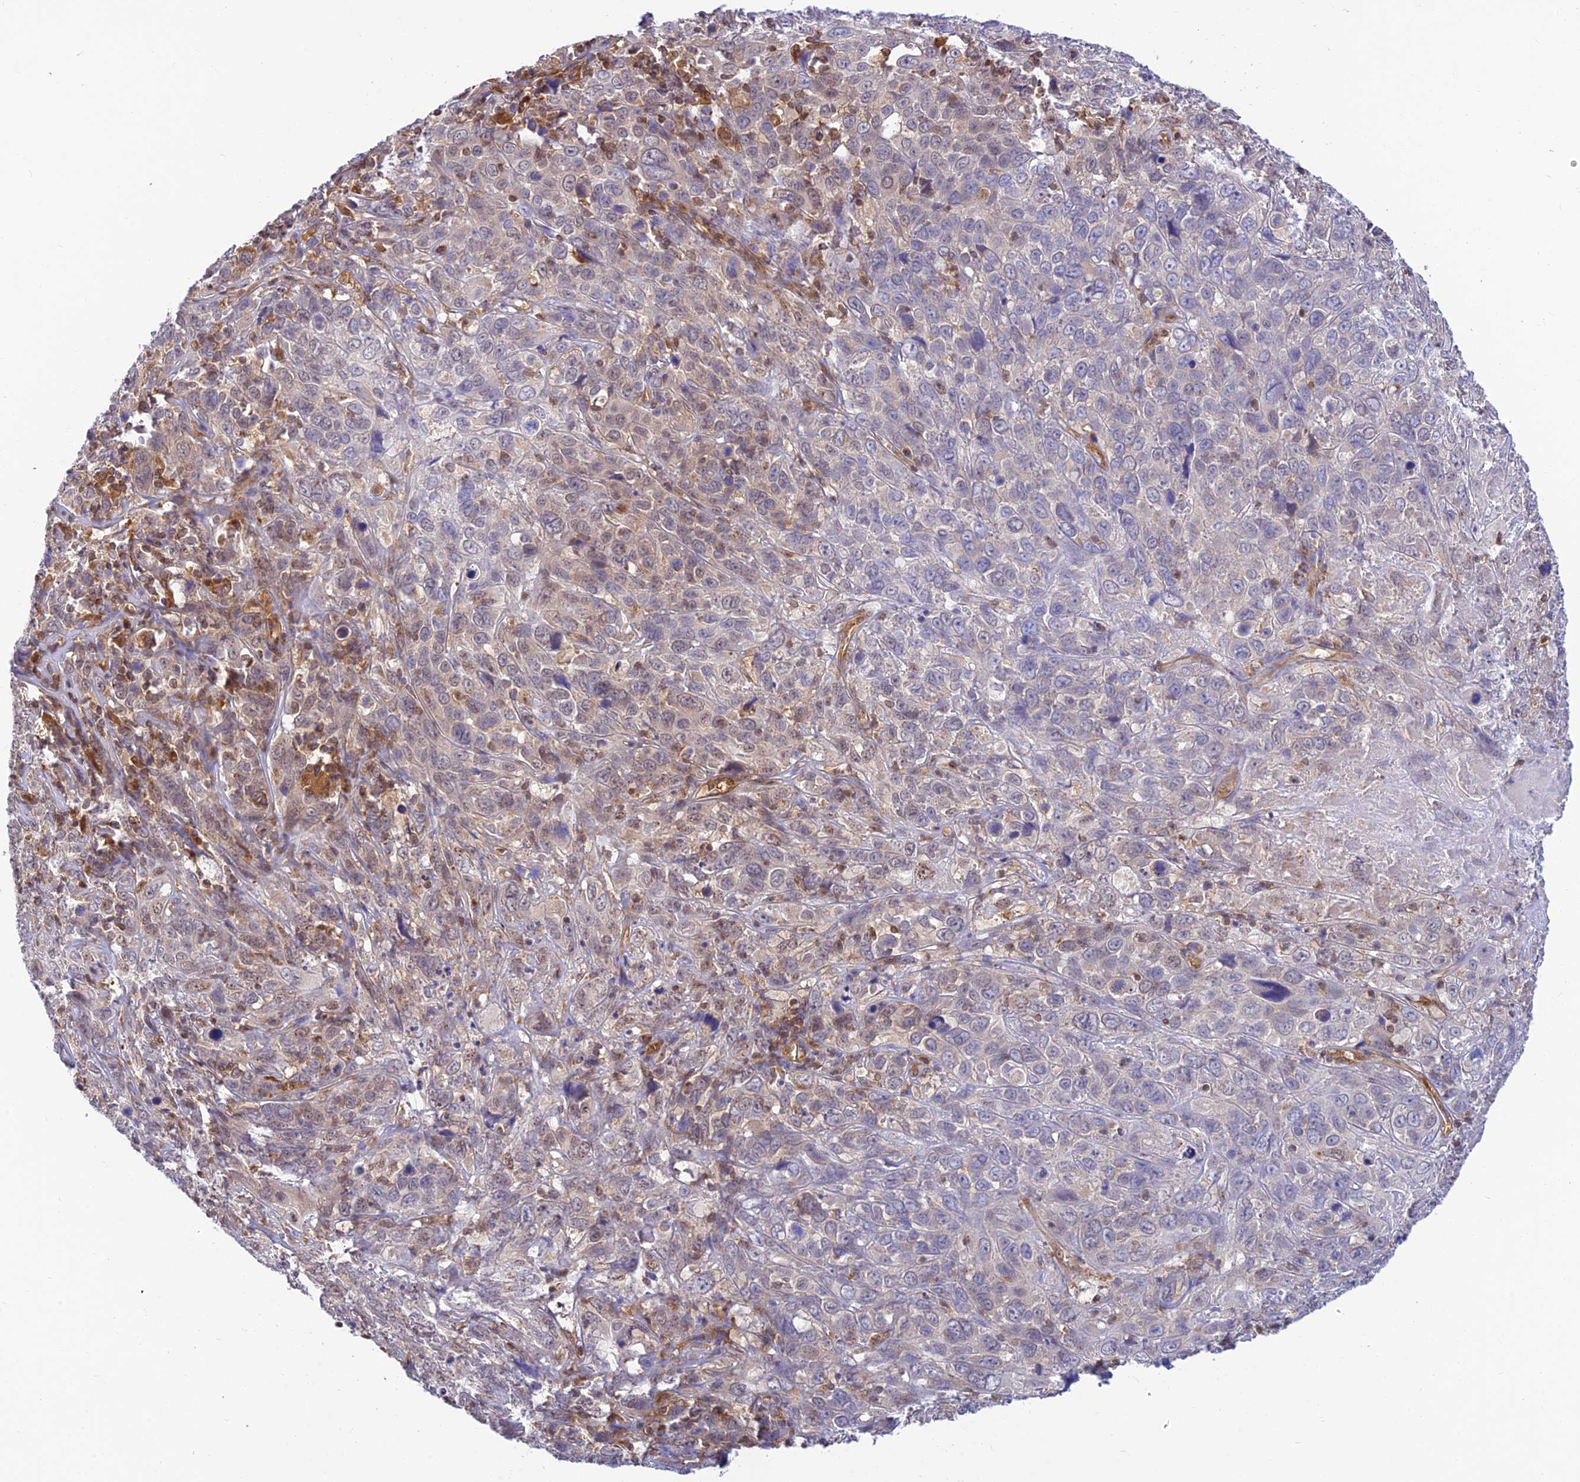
{"staining": {"intensity": "weak", "quantity": "25%-75%", "location": "cytoplasmic/membranous"}, "tissue": "cervical cancer", "cell_type": "Tumor cells", "image_type": "cancer", "snomed": [{"axis": "morphology", "description": "Squamous cell carcinoma, NOS"}, {"axis": "topography", "description": "Cervix"}], "caption": "Squamous cell carcinoma (cervical) stained with immunohistochemistry displays weak cytoplasmic/membranous staining in about 25%-75% of tumor cells.", "gene": "LYSMD2", "patient": {"sex": "female", "age": 46}}